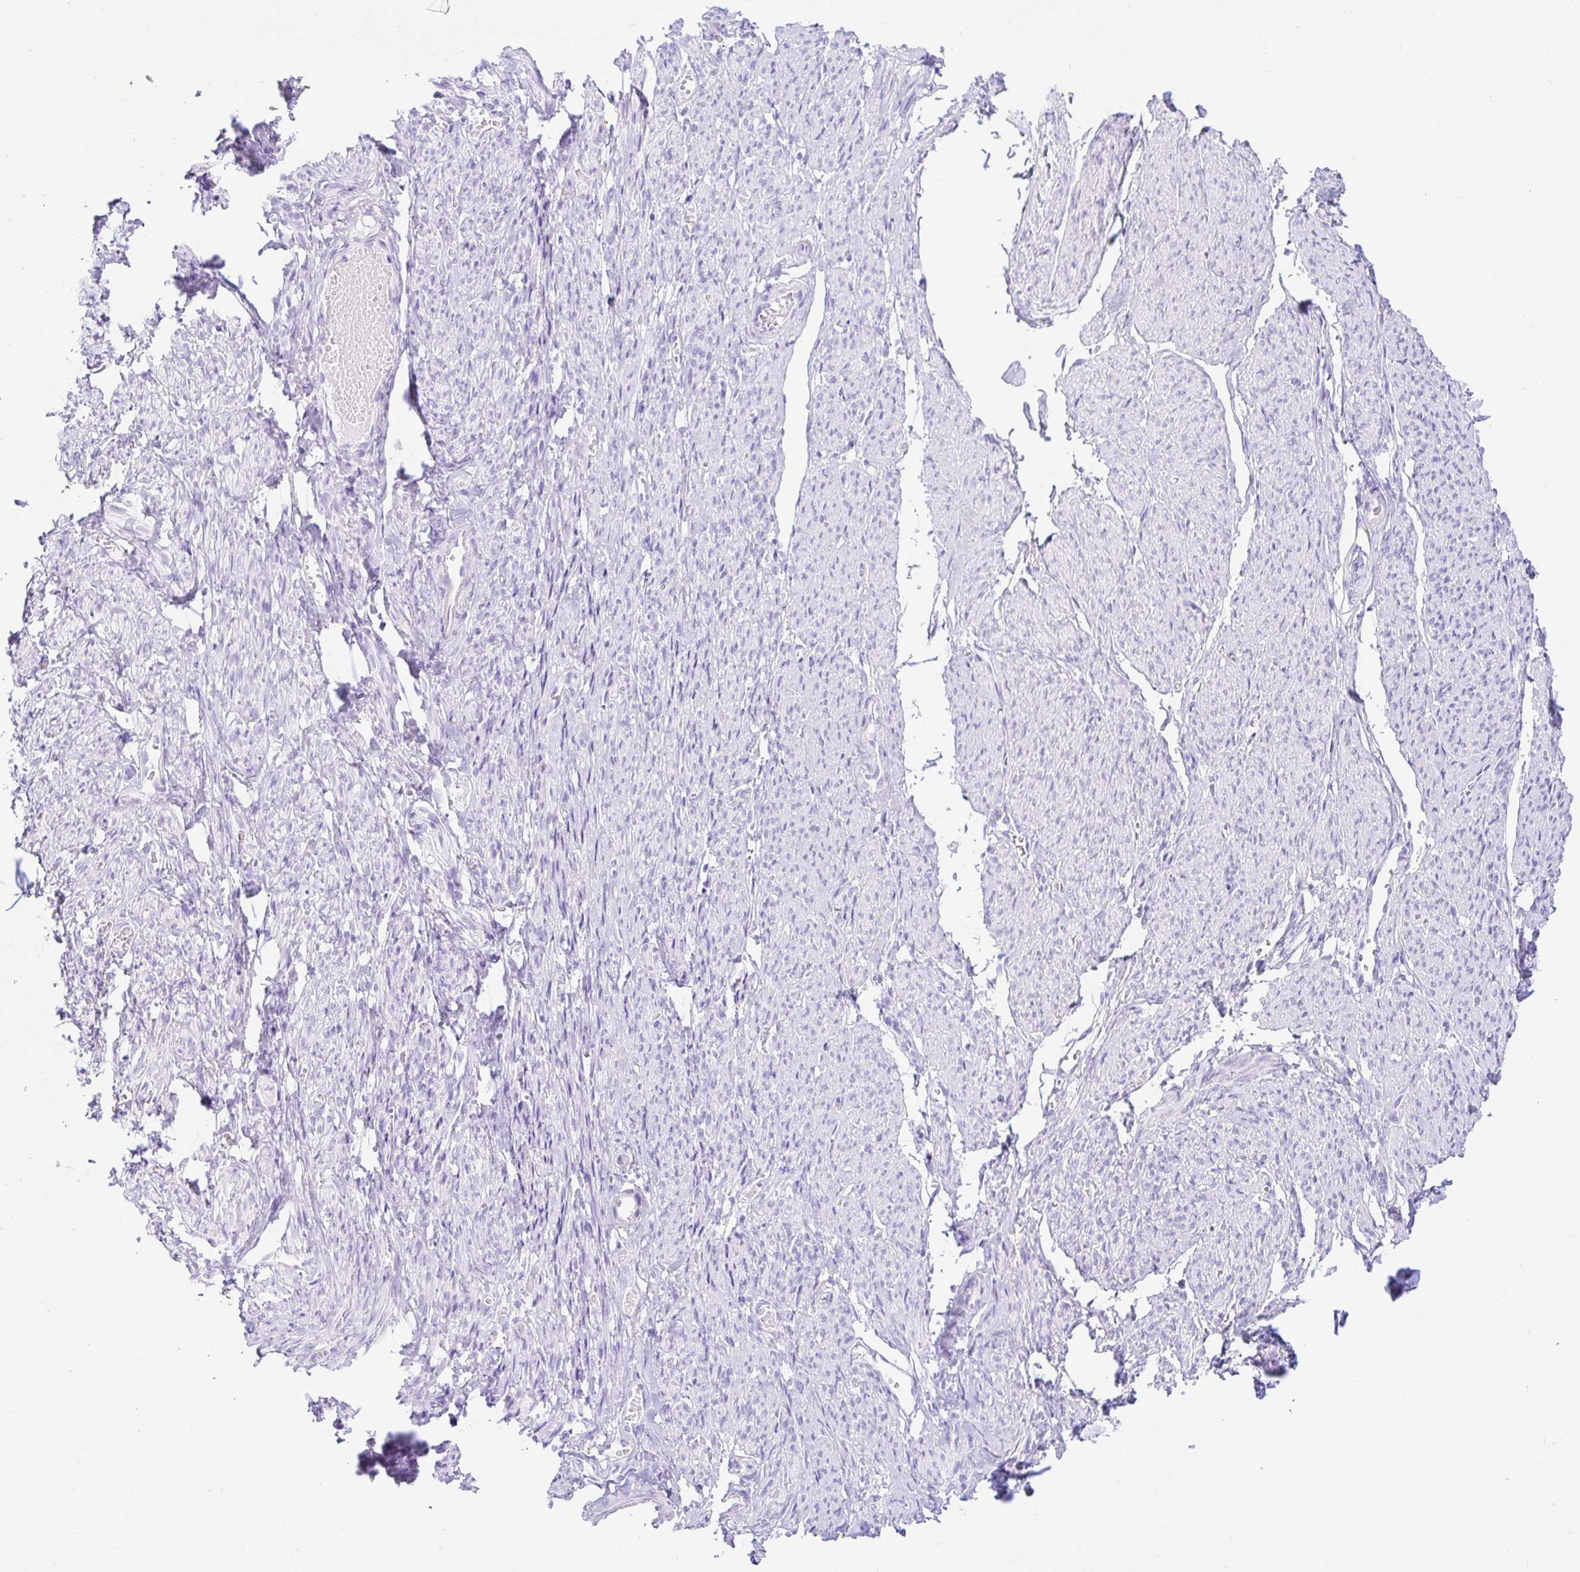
{"staining": {"intensity": "negative", "quantity": "none", "location": "none"}, "tissue": "smooth muscle", "cell_type": "Smooth muscle cells", "image_type": "normal", "snomed": [{"axis": "morphology", "description": "Normal tissue, NOS"}, {"axis": "topography", "description": "Smooth muscle"}], "caption": "Photomicrograph shows no protein positivity in smooth muscle cells of unremarkable smooth muscle. Nuclei are stained in blue.", "gene": "PAX8", "patient": {"sex": "female", "age": 65}}